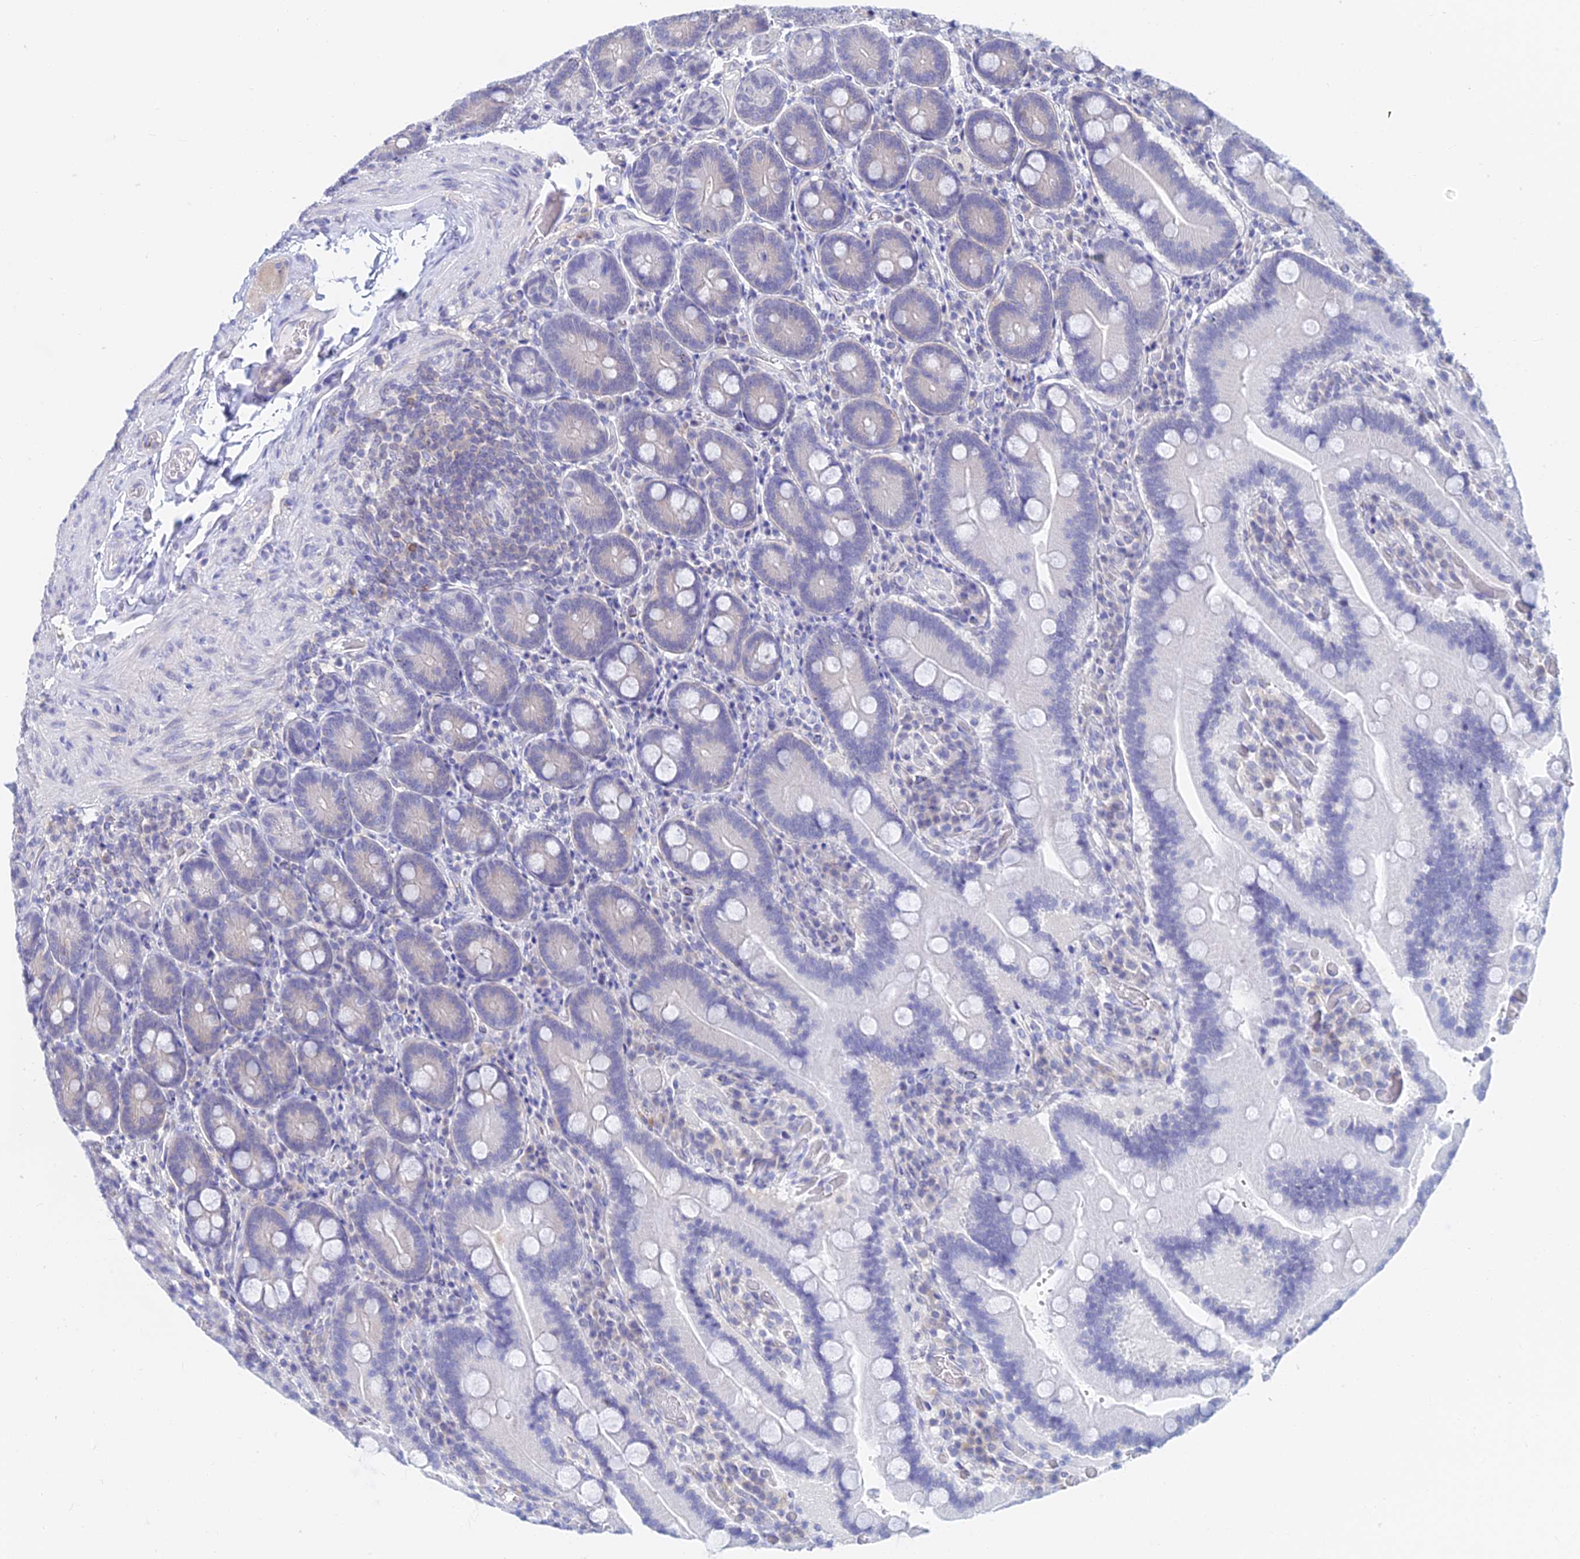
{"staining": {"intensity": "weak", "quantity": "<25%", "location": "cytoplasmic/membranous"}, "tissue": "duodenum", "cell_type": "Glandular cells", "image_type": "normal", "snomed": [{"axis": "morphology", "description": "Normal tissue, NOS"}, {"axis": "topography", "description": "Duodenum"}], "caption": "Normal duodenum was stained to show a protein in brown. There is no significant expression in glandular cells. The staining was performed using DAB to visualize the protein expression in brown, while the nuclei were stained in blue with hematoxylin (Magnification: 20x).", "gene": "B3GALT4", "patient": {"sex": "female", "age": 62}}